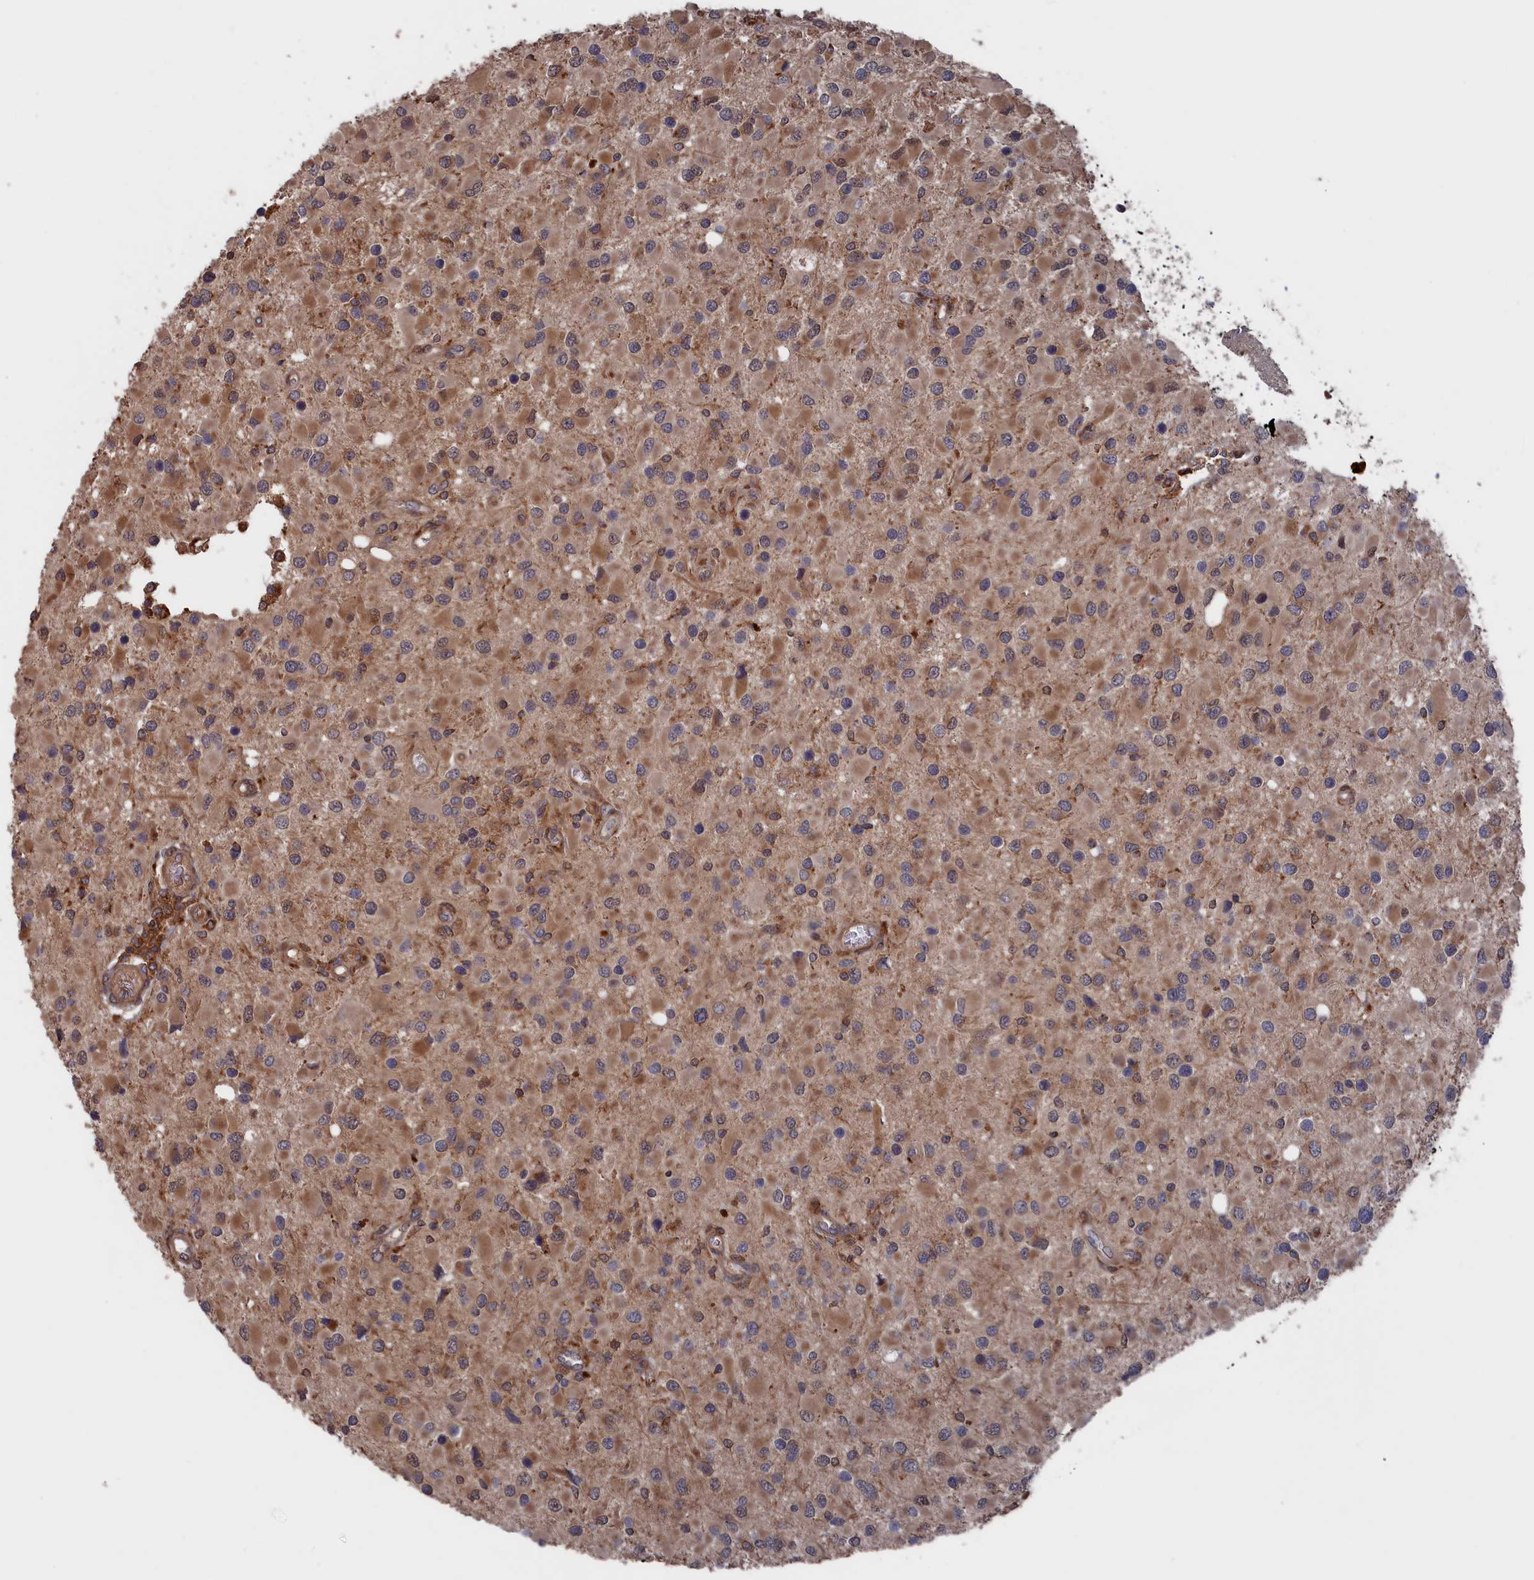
{"staining": {"intensity": "moderate", "quantity": "<25%", "location": "cytoplasmic/membranous,nuclear"}, "tissue": "glioma", "cell_type": "Tumor cells", "image_type": "cancer", "snomed": [{"axis": "morphology", "description": "Glioma, malignant, High grade"}, {"axis": "topography", "description": "Brain"}], "caption": "An immunohistochemistry (IHC) image of tumor tissue is shown. Protein staining in brown shows moderate cytoplasmic/membranous and nuclear positivity in malignant high-grade glioma within tumor cells.", "gene": "PLA2G15", "patient": {"sex": "male", "age": 53}}